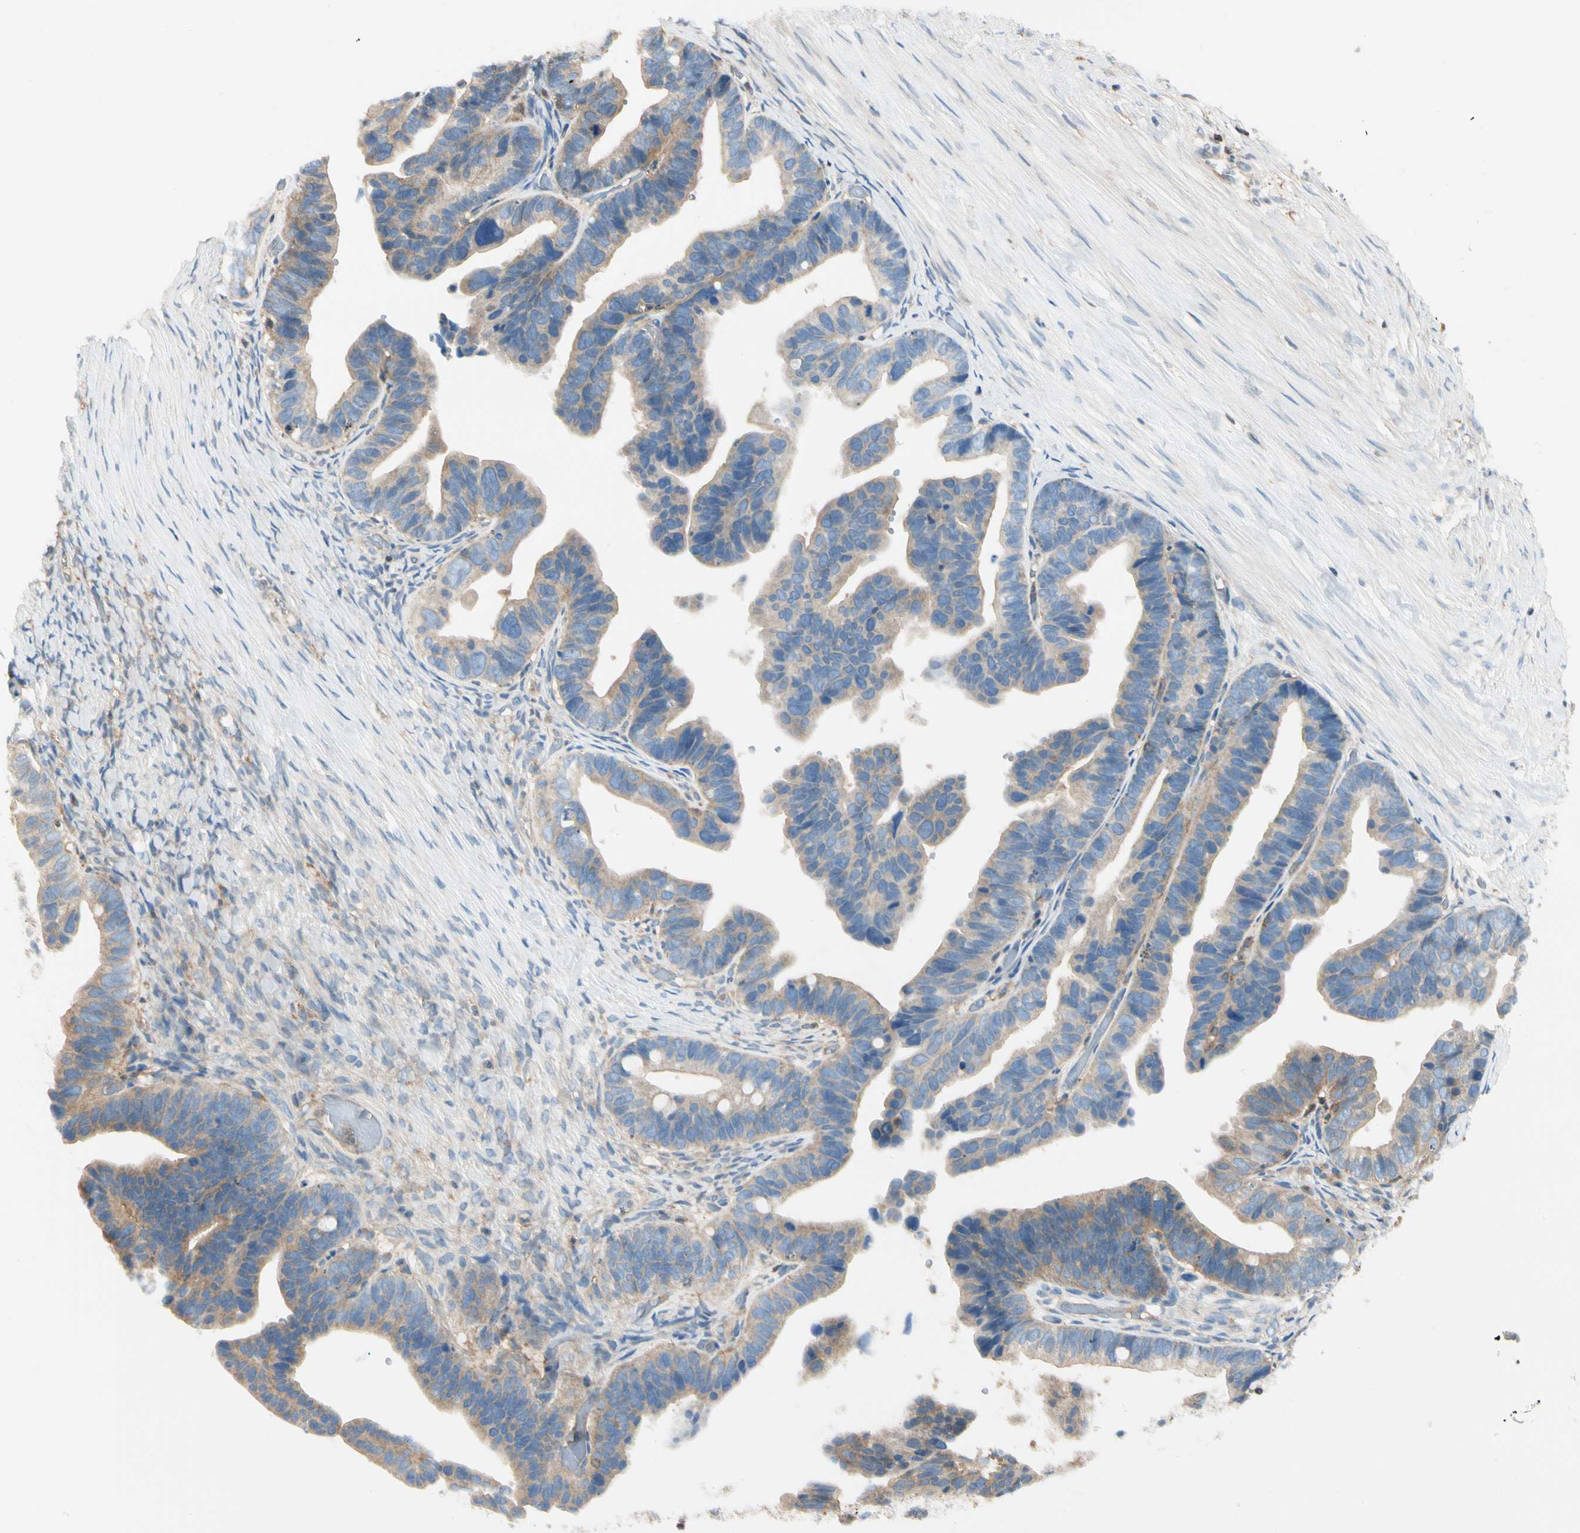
{"staining": {"intensity": "weak", "quantity": ">75%", "location": "cytoplasmic/membranous"}, "tissue": "ovarian cancer", "cell_type": "Tumor cells", "image_type": "cancer", "snomed": [{"axis": "morphology", "description": "Cystadenocarcinoma, serous, NOS"}, {"axis": "topography", "description": "Ovary"}], "caption": "Protein staining by immunohistochemistry (IHC) shows weak cytoplasmic/membranous expression in approximately >75% of tumor cells in ovarian cancer (serous cystadenocarcinoma).", "gene": "CAPZA2", "patient": {"sex": "female", "age": 56}}